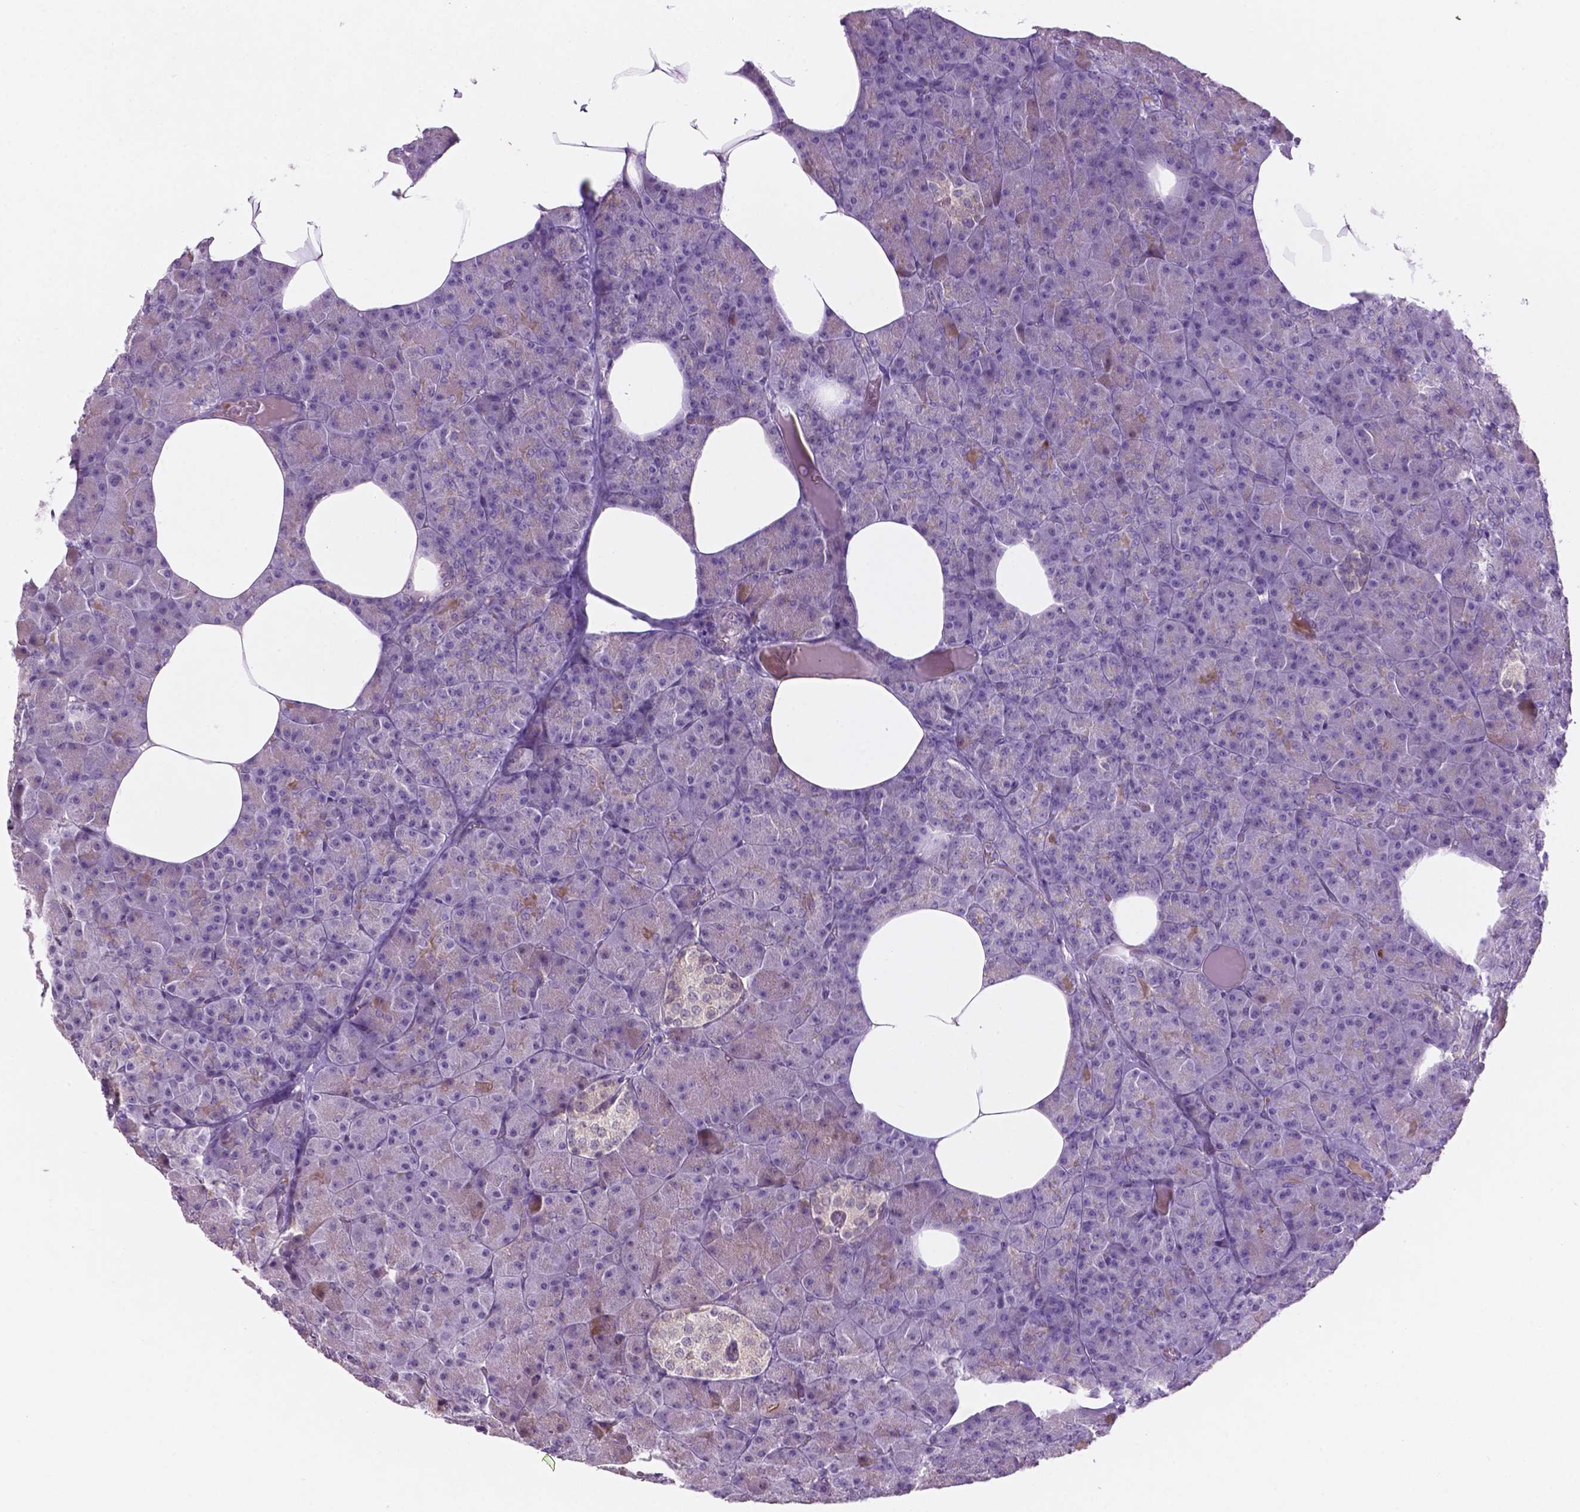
{"staining": {"intensity": "negative", "quantity": "none", "location": "none"}, "tissue": "pancreas", "cell_type": "Exocrine glandular cells", "image_type": "normal", "snomed": [{"axis": "morphology", "description": "Normal tissue, NOS"}, {"axis": "topography", "description": "Pancreas"}], "caption": "An immunohistochemistry (IHC) image of normal pancreas is shown. There is no staining in exocrine glandular cells of pancreas. (Brightfield microscopy of DAB (3,3'-diaminobenzidine) immunohistochemistry (IHC) at high magnification).", "gene": "ARL5C", "patient": {"sex": "female", "age": 45}}